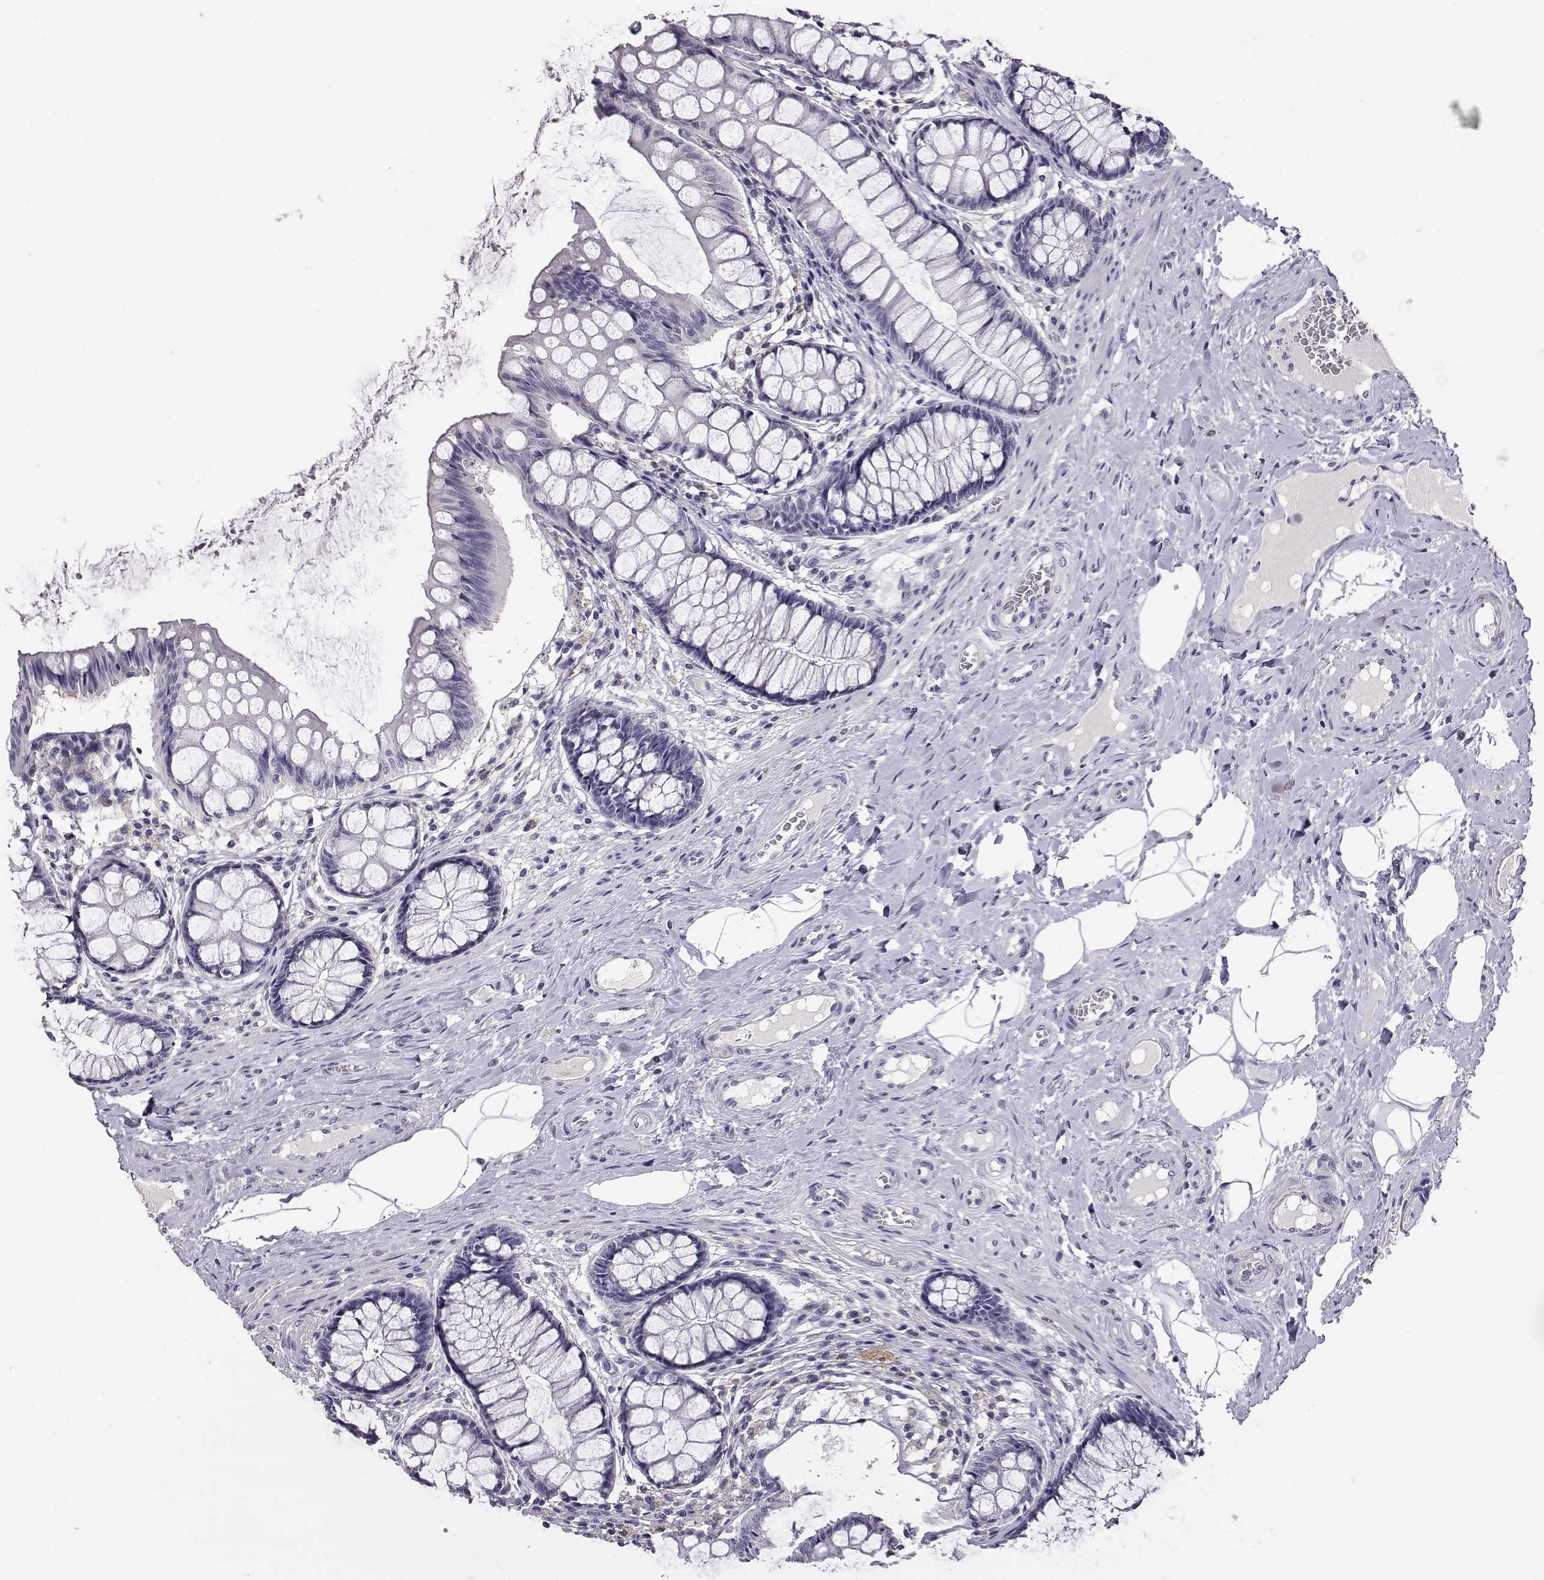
{"staining": {"intensity": "negative", "quantity": "none", "location": "none"}, "tissue": "colon", "cell_type": "Endothelial cells", "image_type": "normal", "snomed": [{"axis": "morphology", "description": "Normal tissue, NOS"}, {"axis": "topography", "description": "Colon"}], "caption": "Photomicrograph shows no significant protein positivity in endothelial cells of unremarkable colon.", "gene": "AKR1B1", "patient": {"sex": "female", "age": 65}}